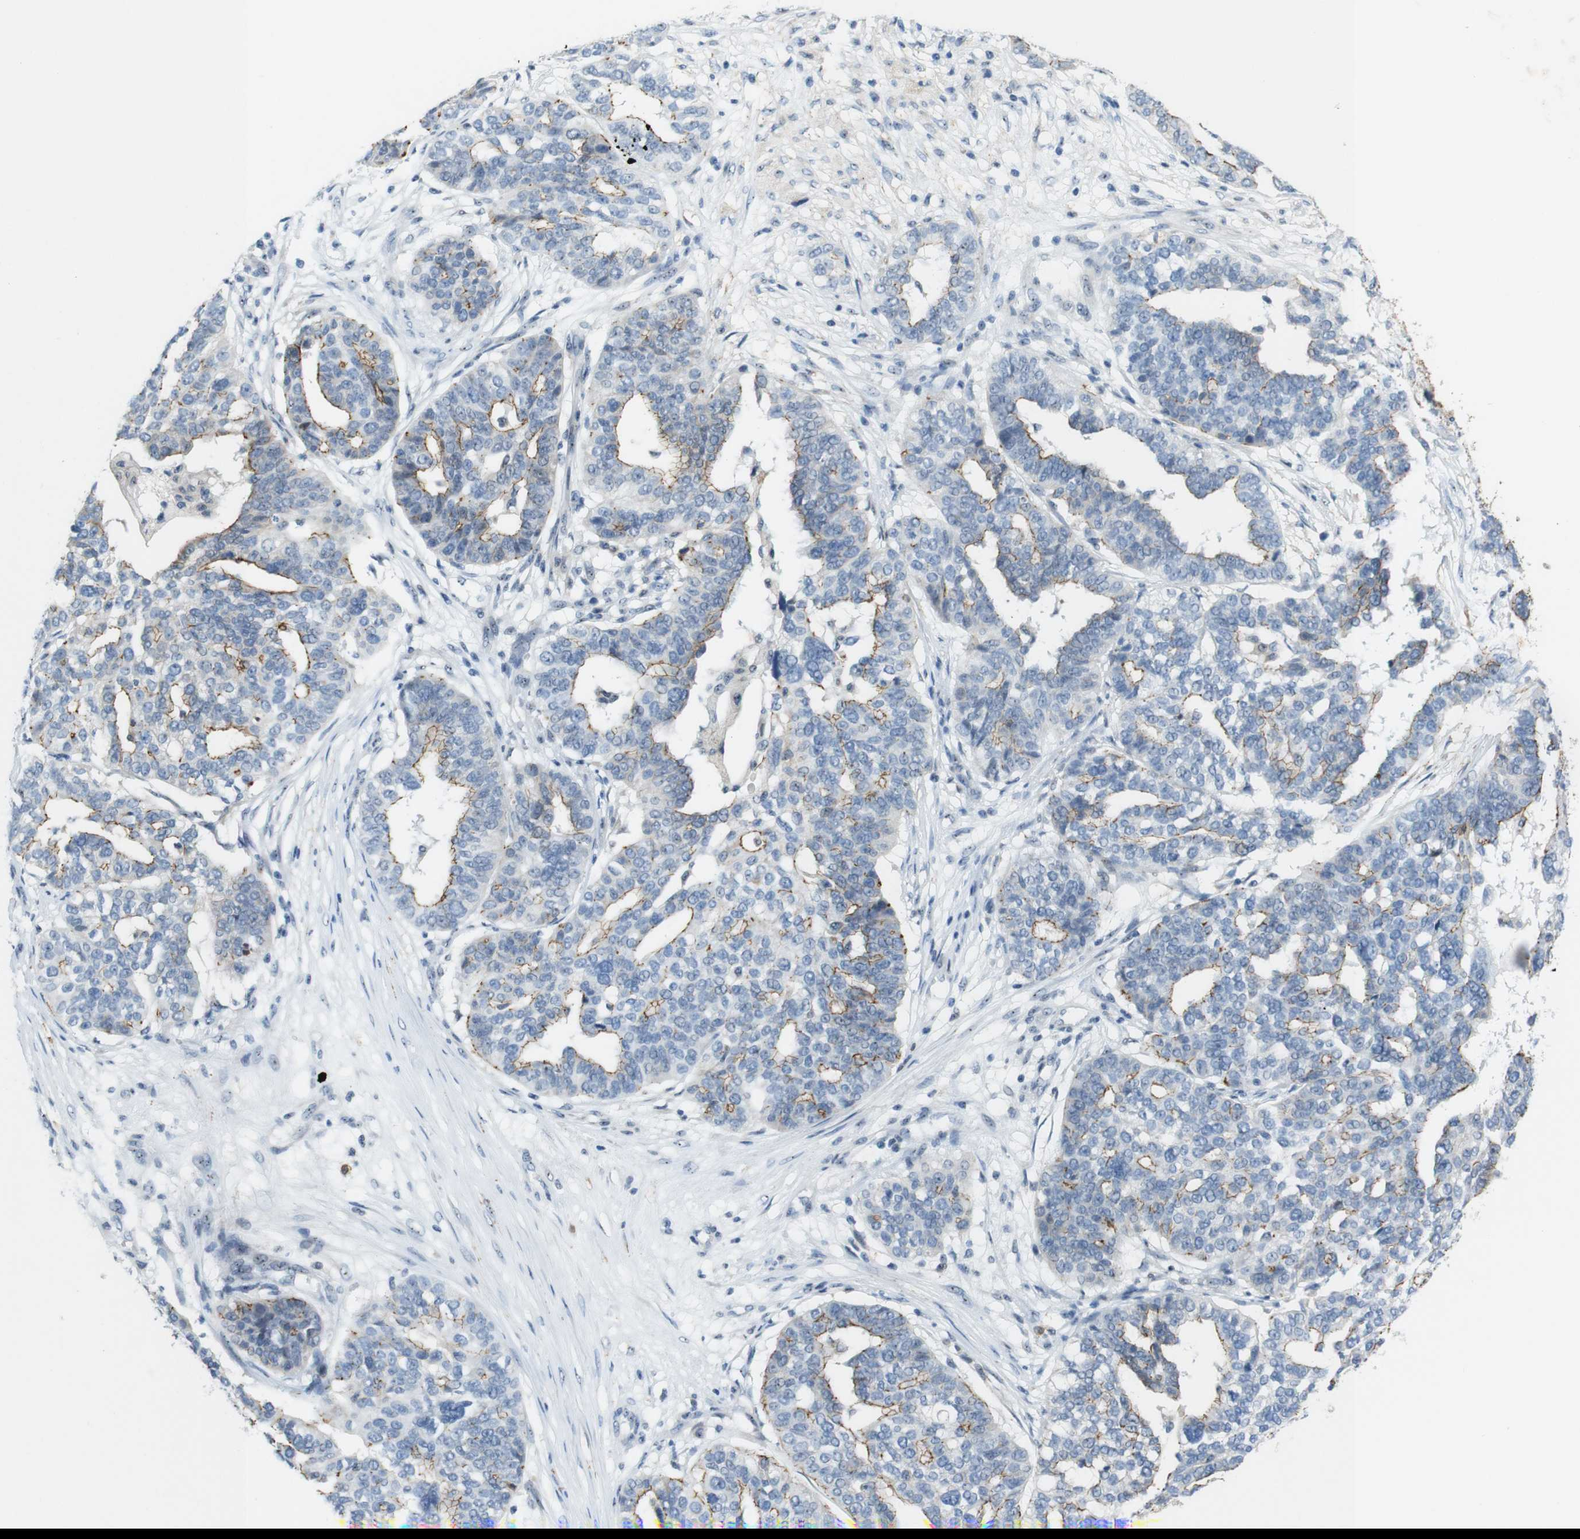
{"staining": {"intensity": "weak", "quantity": "25%-75%", "location": "cytoplasmic/membranous"}, "tissue": "ovarian cancer", "cell_type": "Tumor cells", "image_type": "cancer", "snomed": [{"axis": "morphology", "description": "Cystadenocarcinoma, serous, NOS"}, {"axis": "topography", "description": "Ovary"}], "caption": "Ovarian cancer stained for a protein (brown) shows weak cytoplasmic/membranous positive expression in approximately 25%-75% of tumor cells.", "gene": "TJP3", "patient": {"sex": "female", "age": 59}}